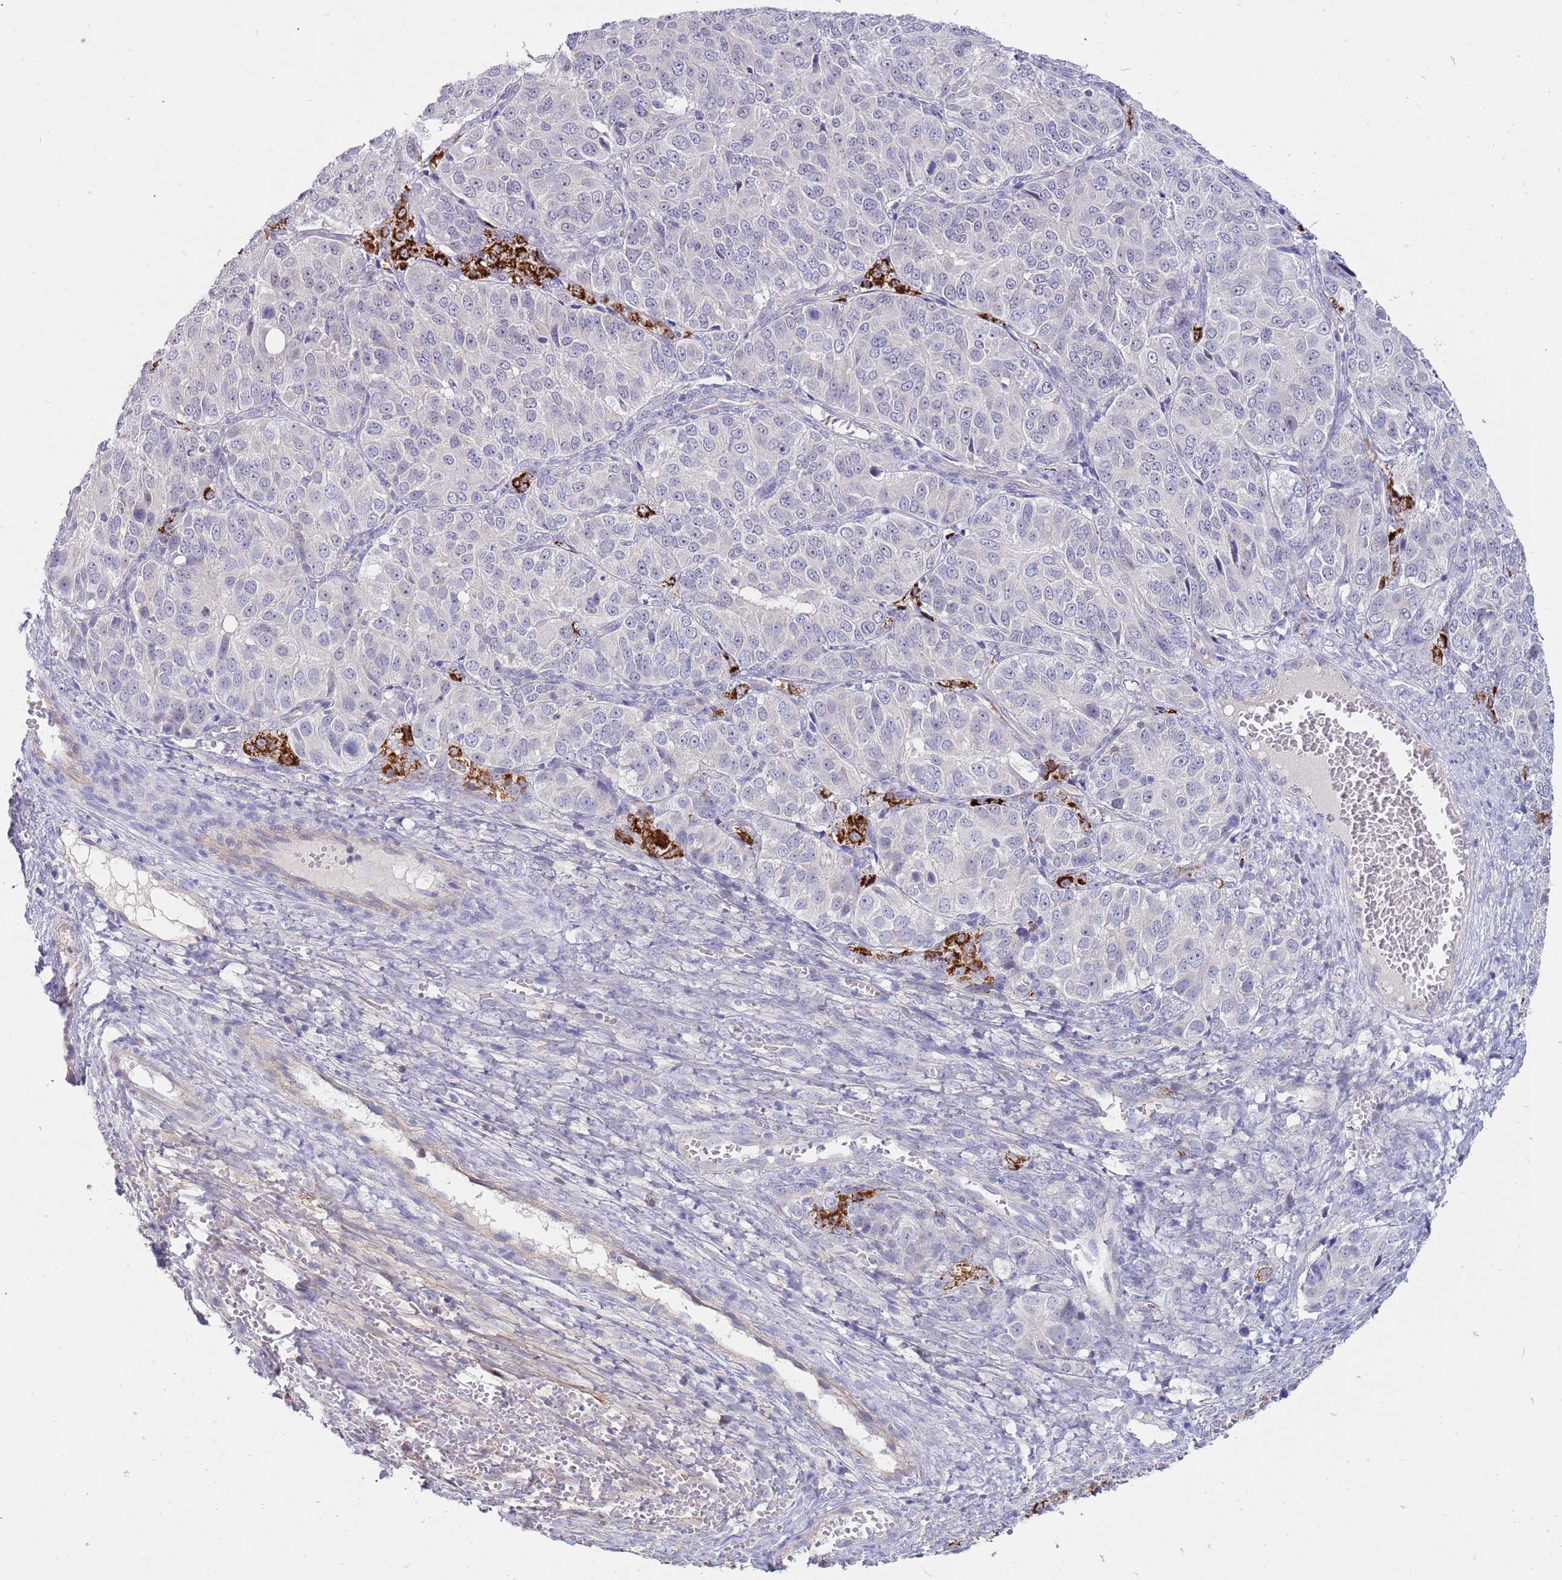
{"staining": {"intensity": "negative", "quantity": "none", "location": "none"}, "tissue": "ovarian cancer", "cell_type": "Tumor cells", "image_type": "cancer", "snomed": [{"axis": "morphology", "description": "Carcinoma, endometroid"}, {"axis": "topography", "description": "Ovary"}], "caption": "The micrograph exhibits no significant positivity in tumor cells of ovarian cancer (endometroid carcinoma). The staining is performed using DAB brown chromogen with nuclei counter-stained in using hematoxylin.", "gene": "STK25", "patient": {"sex": "female", "age": 51}}